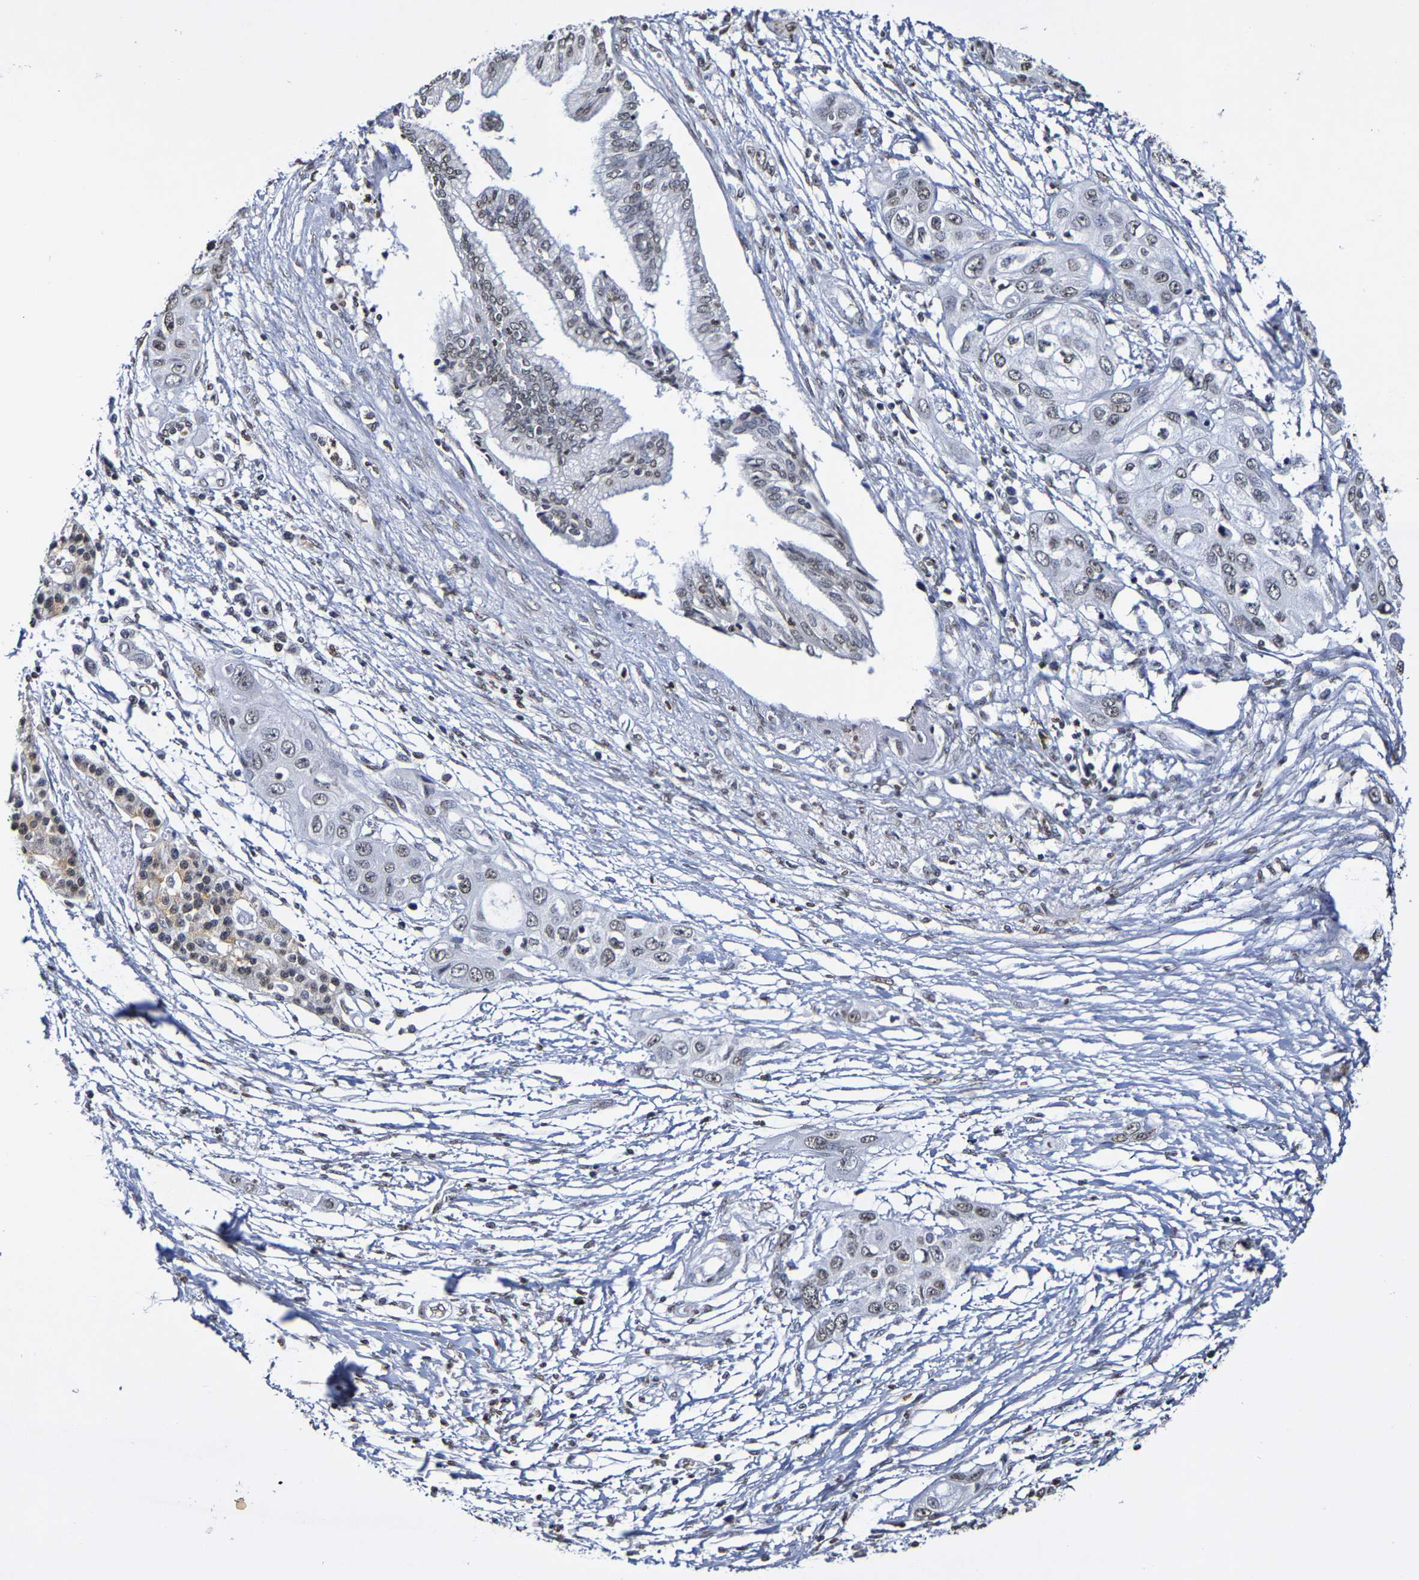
{"staining": {"intensity": "weak", "quantity": ">75%", "location": "nuclear"}, "tissue": "pancreatic cancer", "cell_type": "Tumor cells", "image_type": "cancer", "snomed": [{"axis": "morphology", "description": "Adenocarcinoma, NOS"}, {"axis": "topography", "description": "Pancreas"}], "caption": "Tumor cells demonstrate low levels of weak nuclear positivity in approximately >75% of cells in pancreatic cancer. The staining was performed using DAB (3,3'-diaminobenzidine) to visualize the protein expression in brown, while the nuclei were stained in blue with hematoxylin (Magnification: 20x).", "gene": "ATF4", "patient": {"sex": "female", "age": 70}}